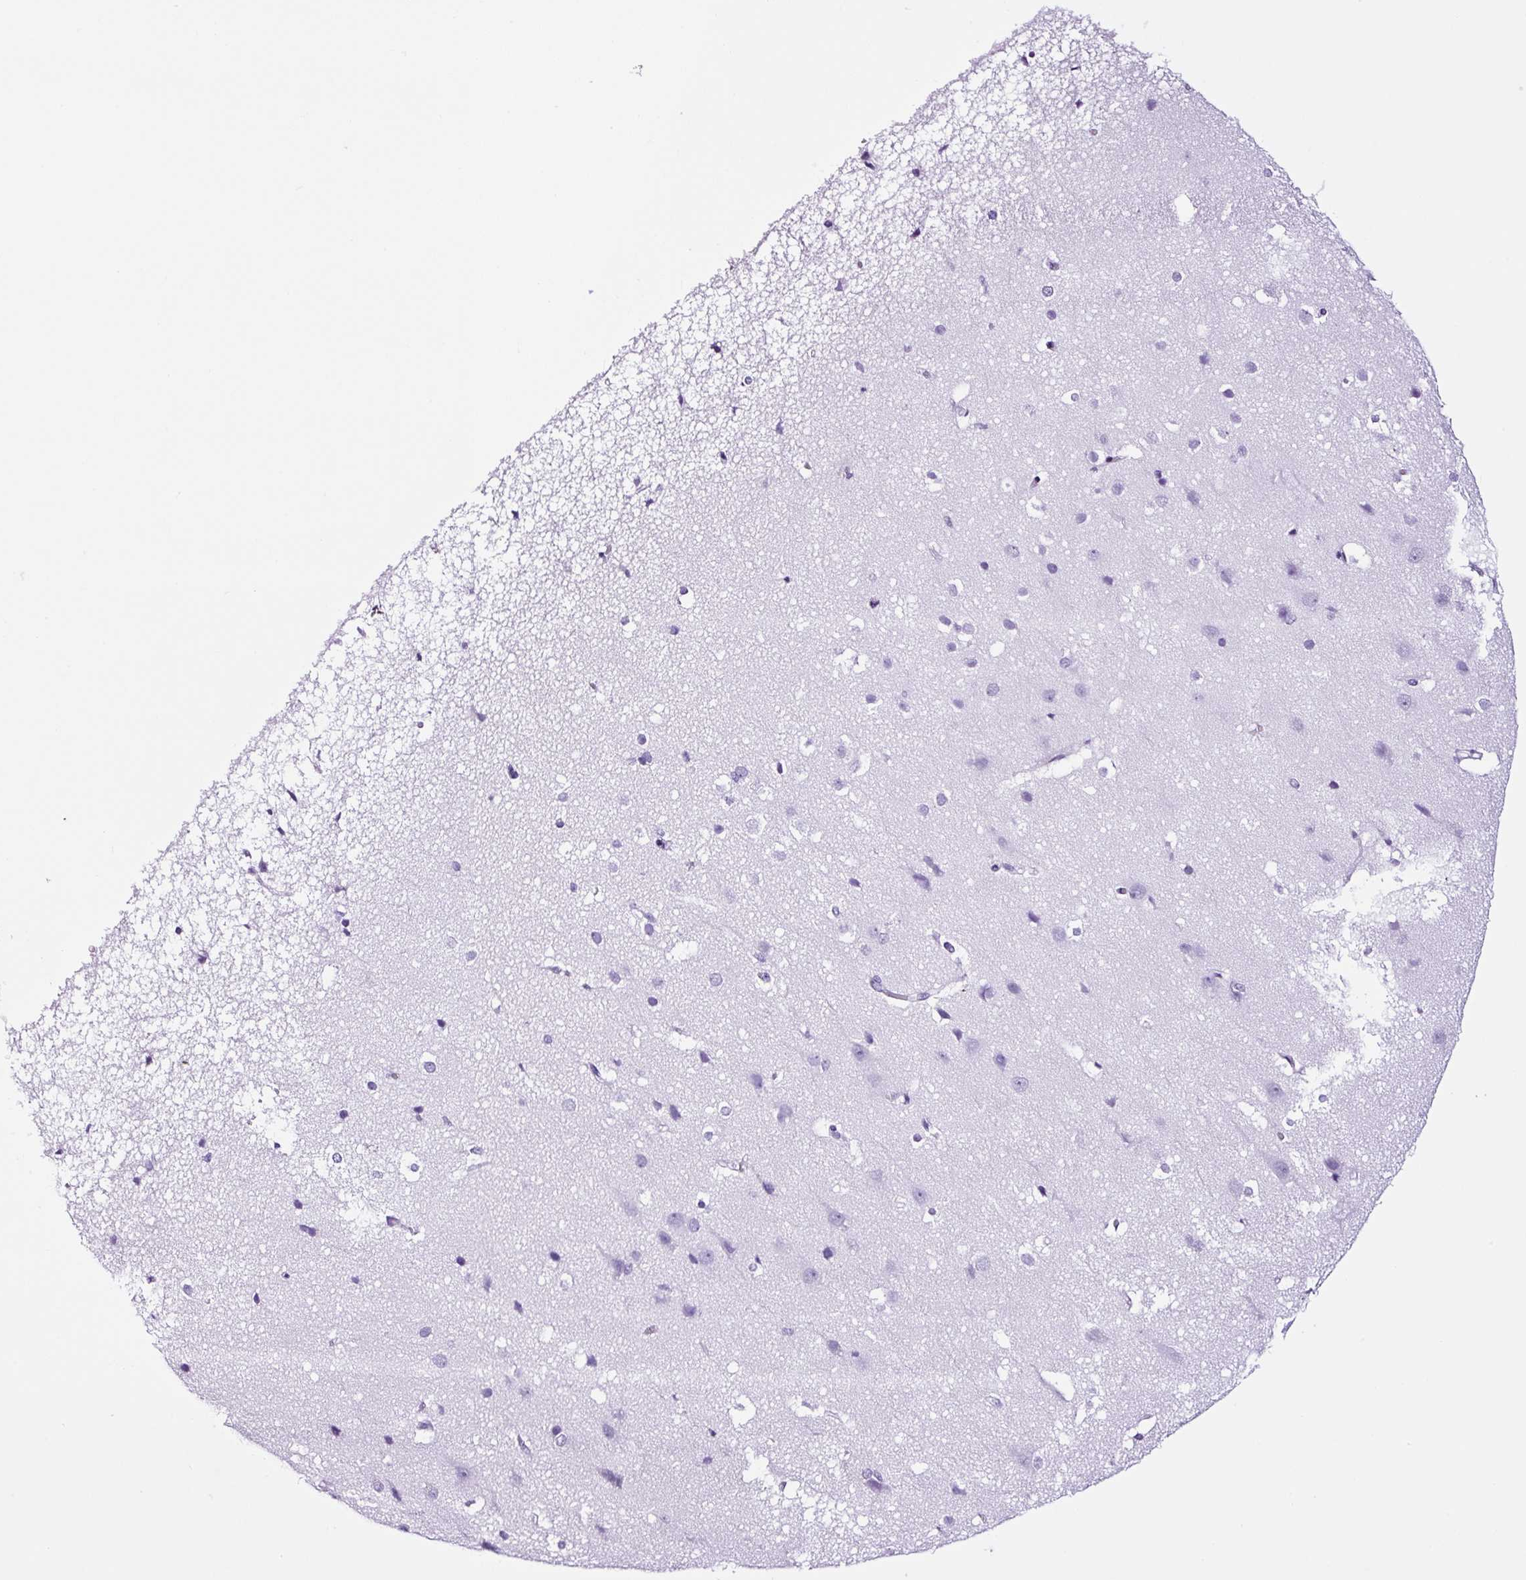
{"staining": {"intensity": "negative", "quantity": "none", "location": "none"}, "tissue": "cerebral cortex", "cell_type": "Endothelial cells", "image_type": "normal", "snomed": [{"axis": "morphology", "description": "Normal tissue, NOS"}, {"axis": "topography", "description": "Cerebral cortex"}], "caption": "This histopathology image is of normal cerebral cortex stained with IHC to label a protein in brown with the nuclei are counter-stained blue. There is no expression in endothelial cells.", "gene": "FBXL7", "patient": {"sex": "male", "age": 37}}